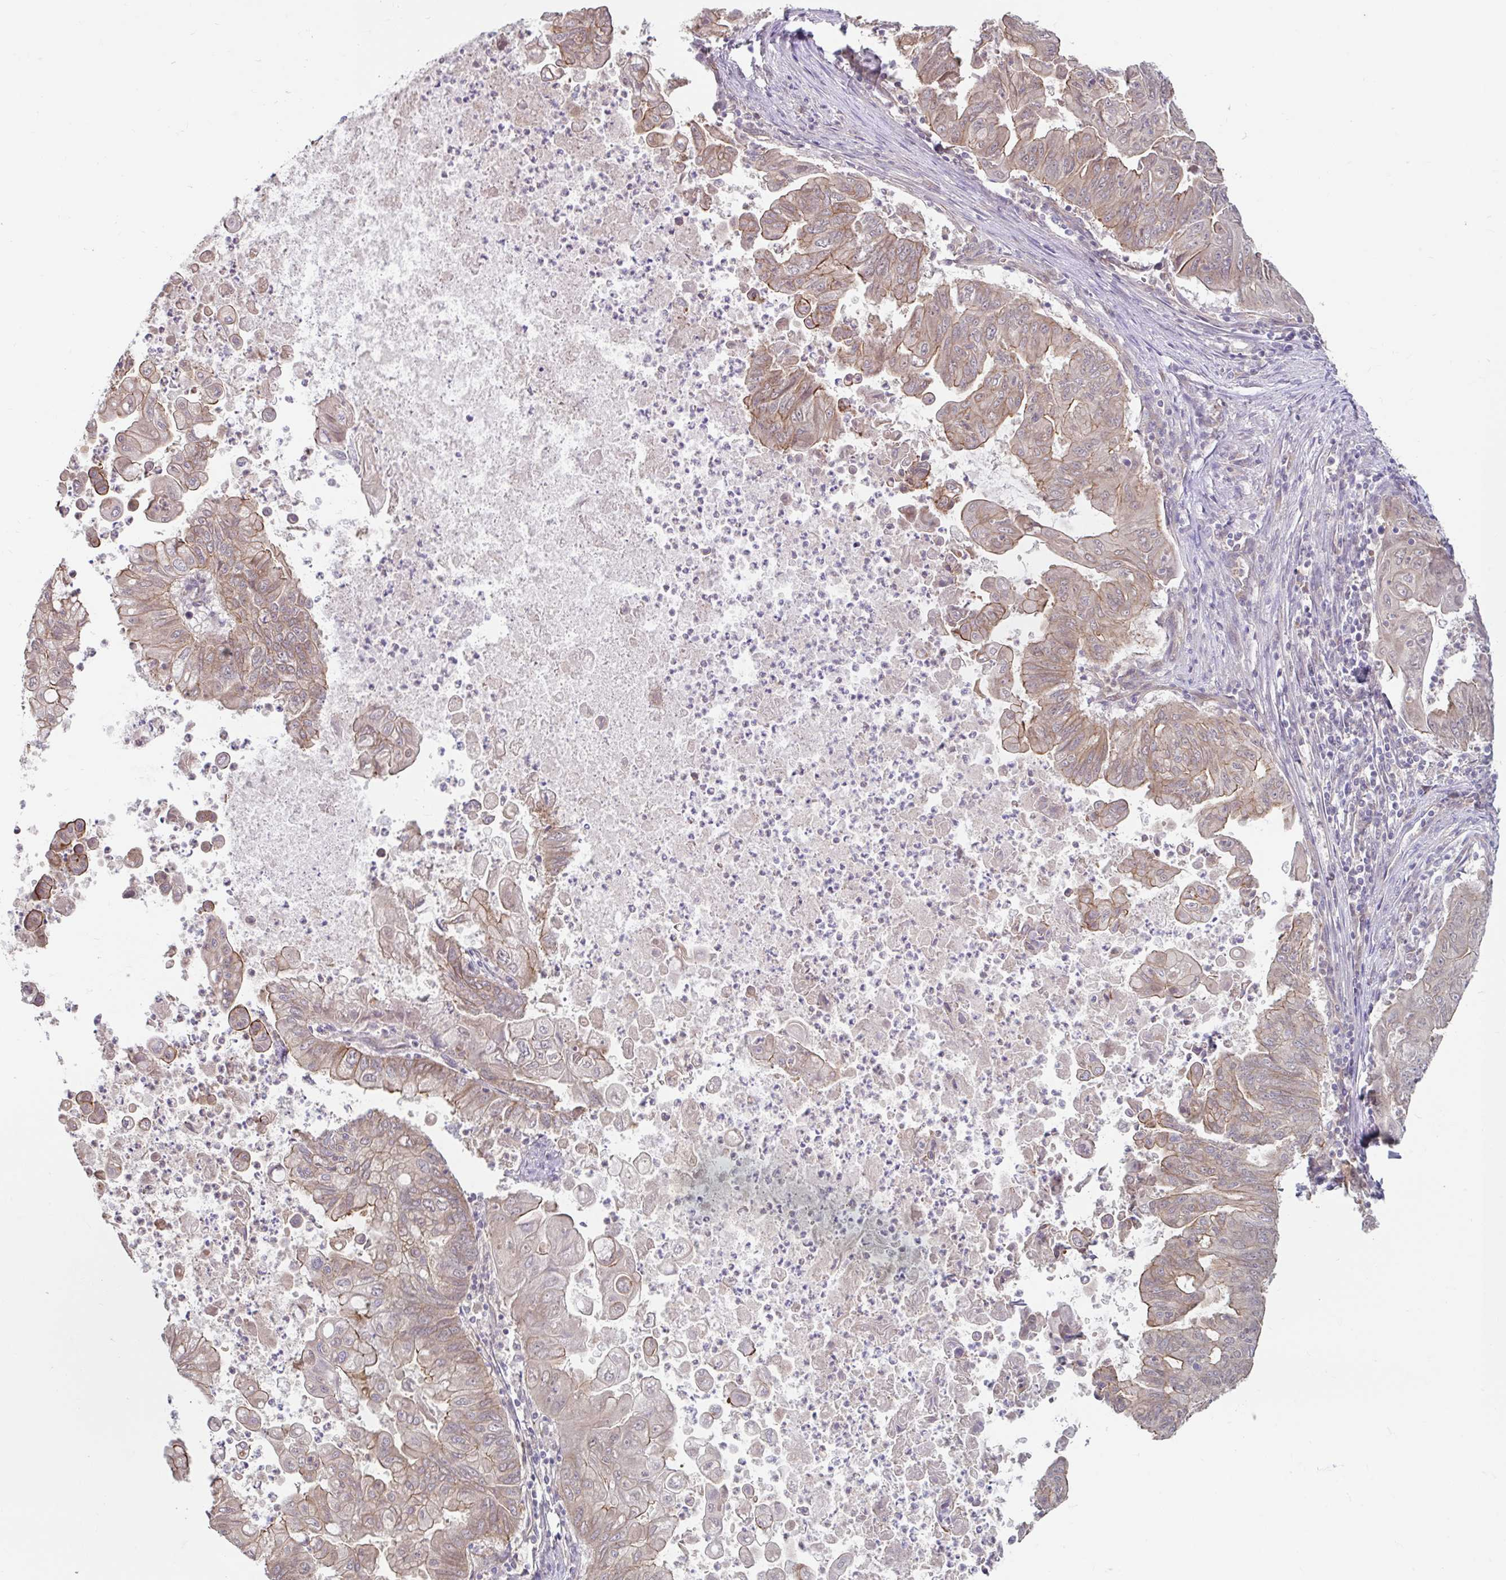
{"staining": {"intensity": "weak", "quantity": ">75%", "location": "cytoplasmic/membranous"}, "tissue": "stomach cancer", "cell_type": "Tumor cells", "image_type": "cancer", "snomed": [{"axis": "morphology", "description": "Adenocarcinoma, NOS"}, {"axis": "topography", "description": "Stomach, upper"}], "caption": "Protein expression analysis of human stomach cancer reveals weak cytoplasmic/membranous staining in approximately >75% of tumor cells.", "gene": "STYXL1", "patient": {"sex": "male", "age": 80}}